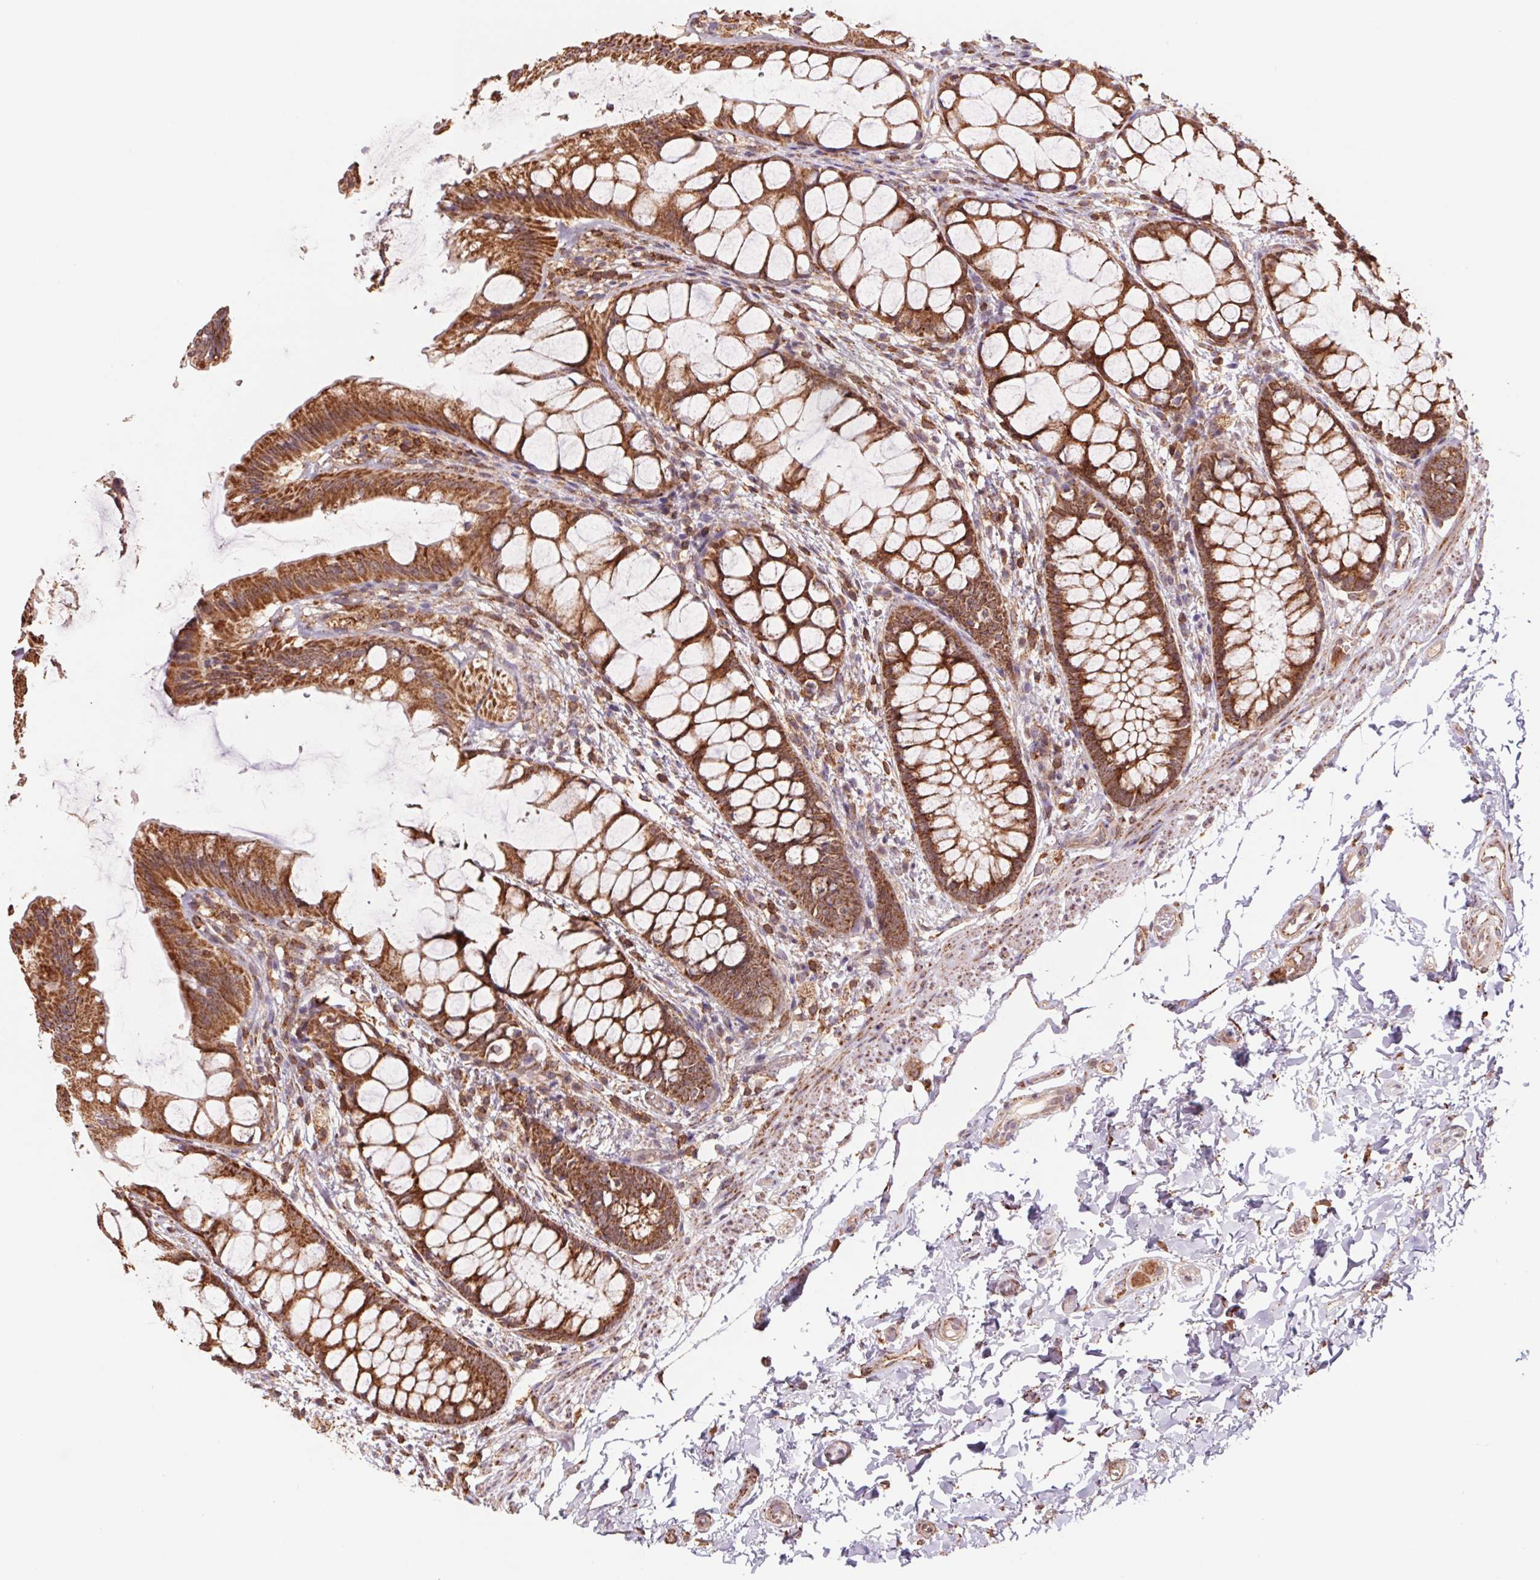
{"staining": {"intensity": "strong", "quantity": ">75%", "location": "cytoplasmic/membranous"}, "tissue": "rectum", "cell_type": "Glandular cells", "image_type": "normal", "snomed": [{"axis": "morphology", "description": "Normal tissue, NOS"}, {"axis": "topography", "description": "Rectum"}], "caption": "Glandular cells demonstrate strong cytoplasmic/membranous positivity in about >75% of cells in unremarkable rectum. Using DAB (brown) and hematoxylin (blue) stains, captured at high magnification using brightfield microscopy.", "gene": "URM1", "patient": {"sex": "female", "age": 62}}